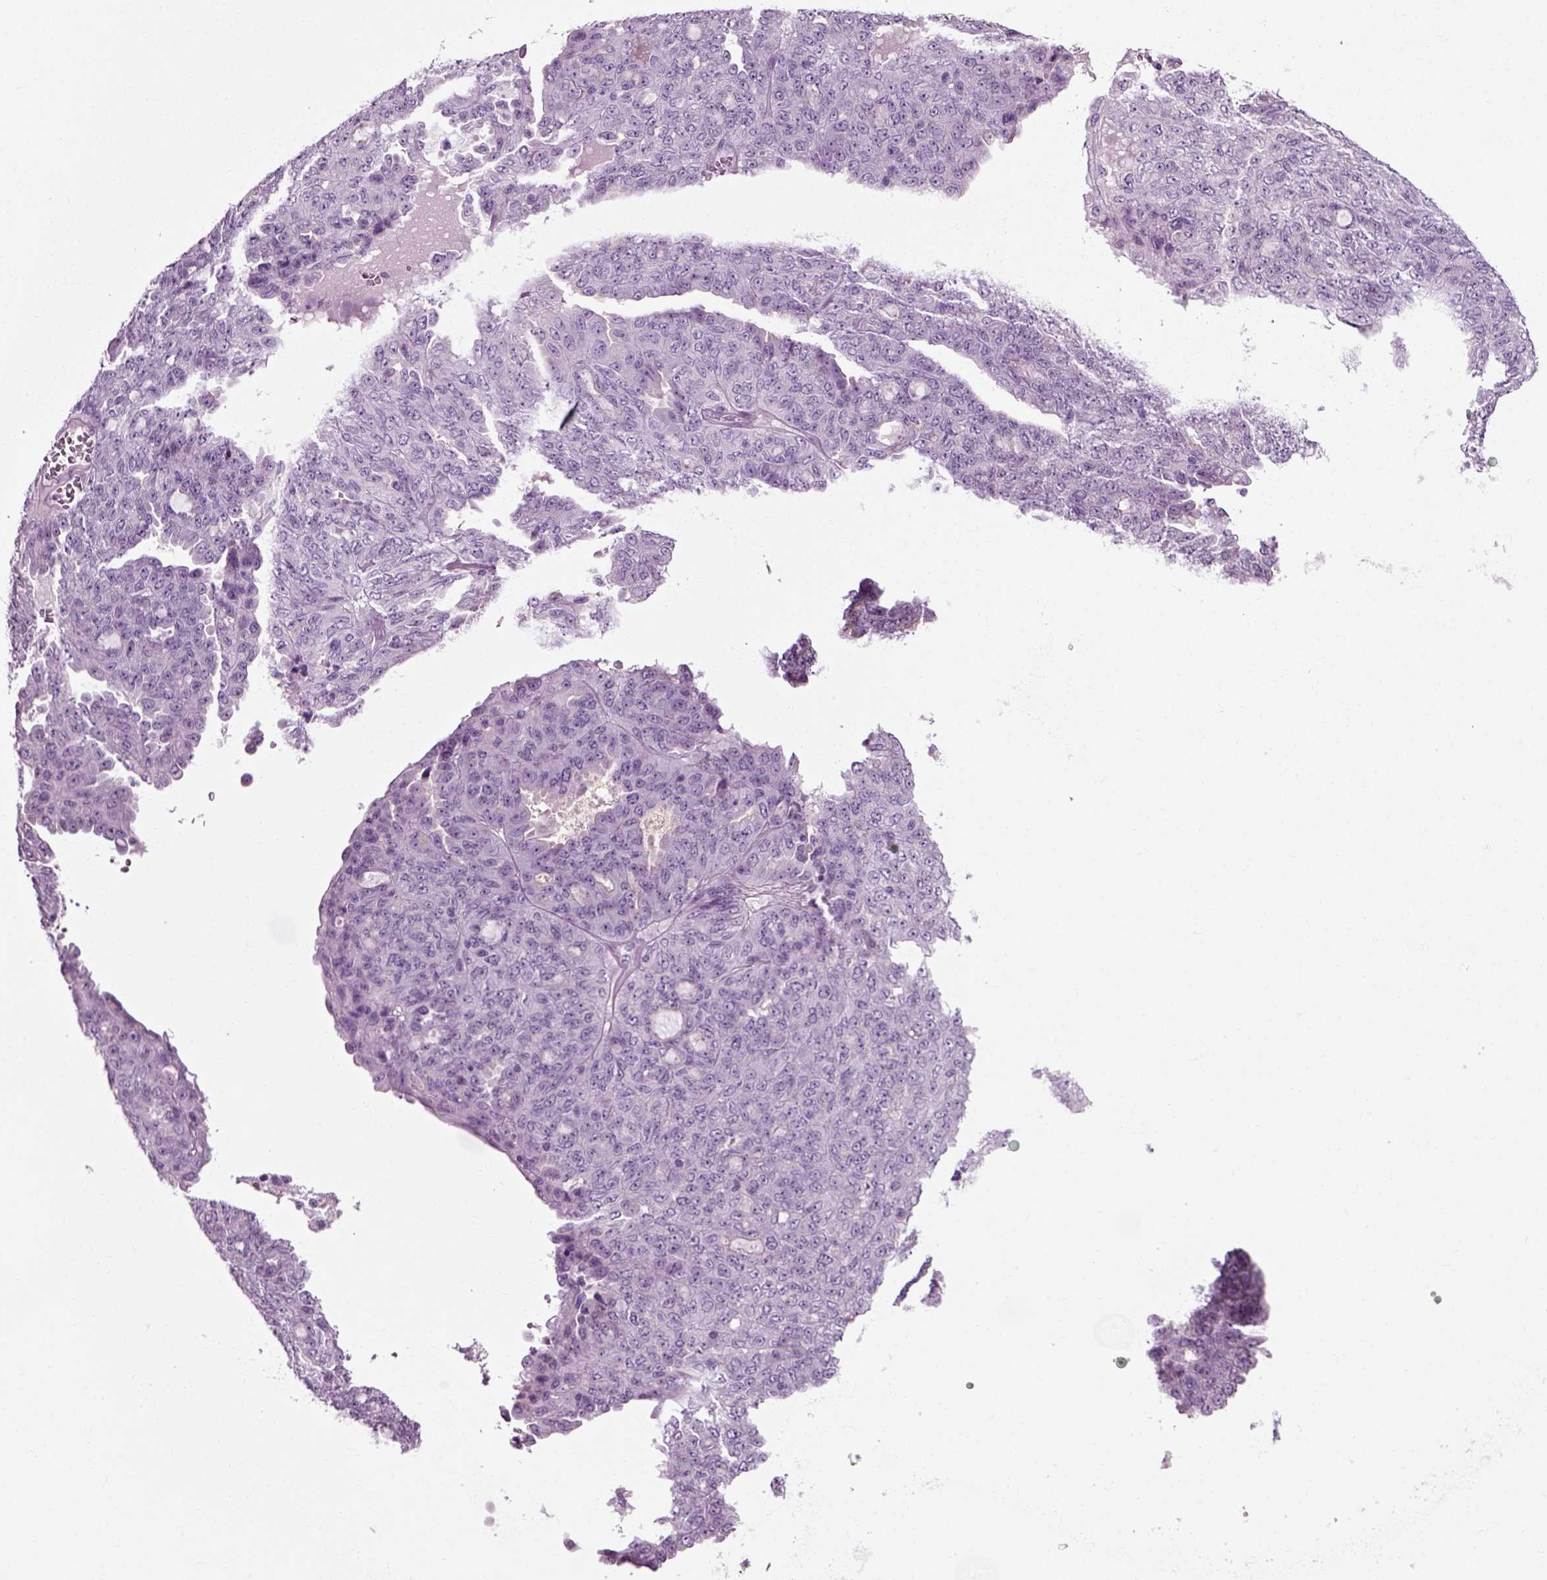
{"staining": {"intensity": "negative", "quantity": "none", "location": "none"}, "tissue": "ovarian cancer", "cell_type": "Tumor cells", "image_type": "cancer", "snomed": [{"axis": "morphology", "description": "Cystadenocarcinoma, serous, NOS"}, {"axis": "topography", "description": "Ovary"}], "caption": "The micrograph demonstrates no staining of tumor cells in ovarian cancer.", "gene": "SLC26A8", "patient": {"sex": "female", "age": 71}}